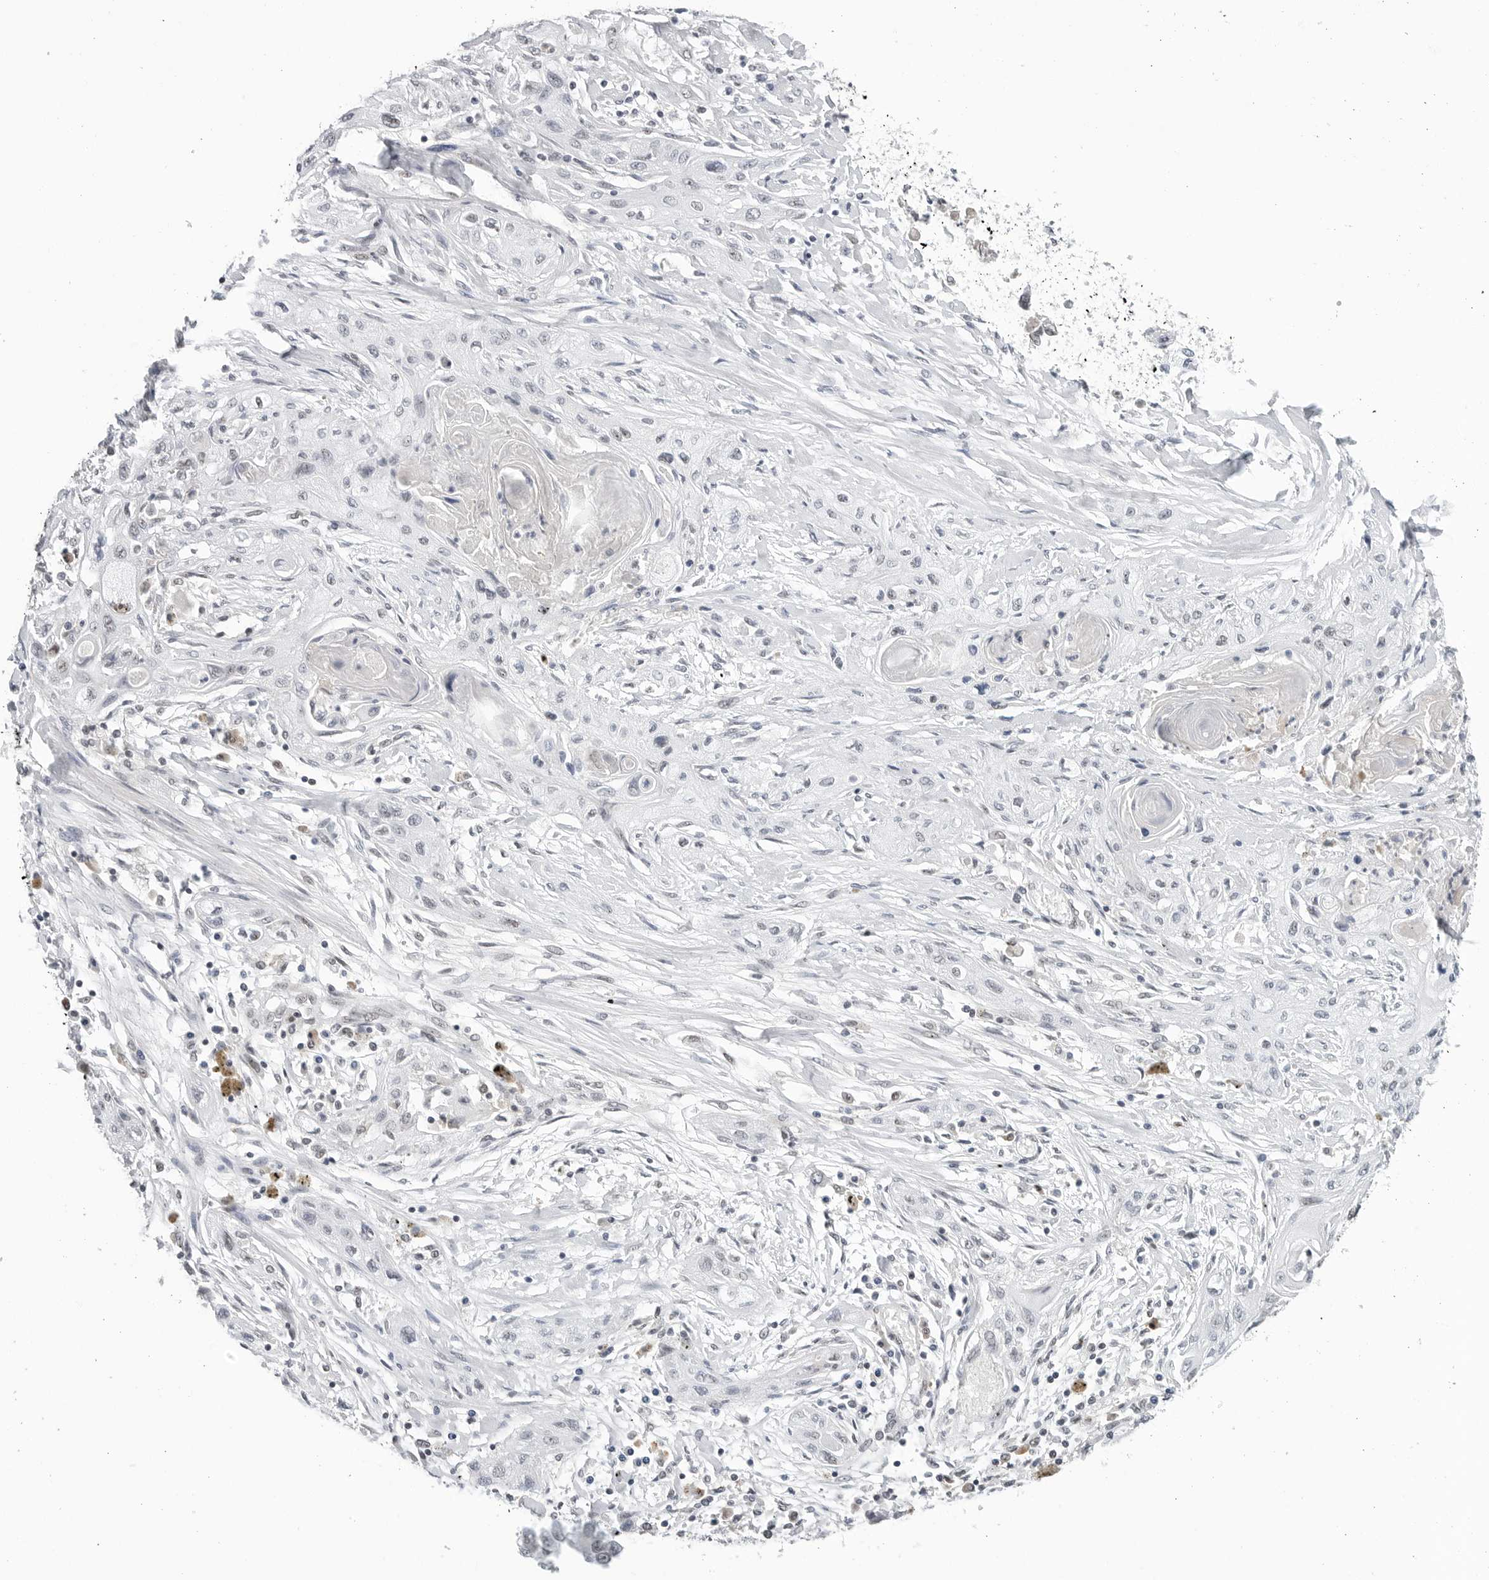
{"staining": {"intensity": "negative", "quantity": "none", "location": "none"}, "tissue": "lung cancer", "cell_type": "Tumor cells", "image_type": "cancer", "snomed": [{"axis": "morphology", "description": "Squamous cell carcinoma, NOS"}, {"axis": "topography", "description": "Lung"}], "caption": "Micrograph shows no protein positivity in tumor cells of lung cancer (squamous cell carcinoma) tissue.", "gene": "WRAP53", "patient": {"sex": "female", "age": 47}}